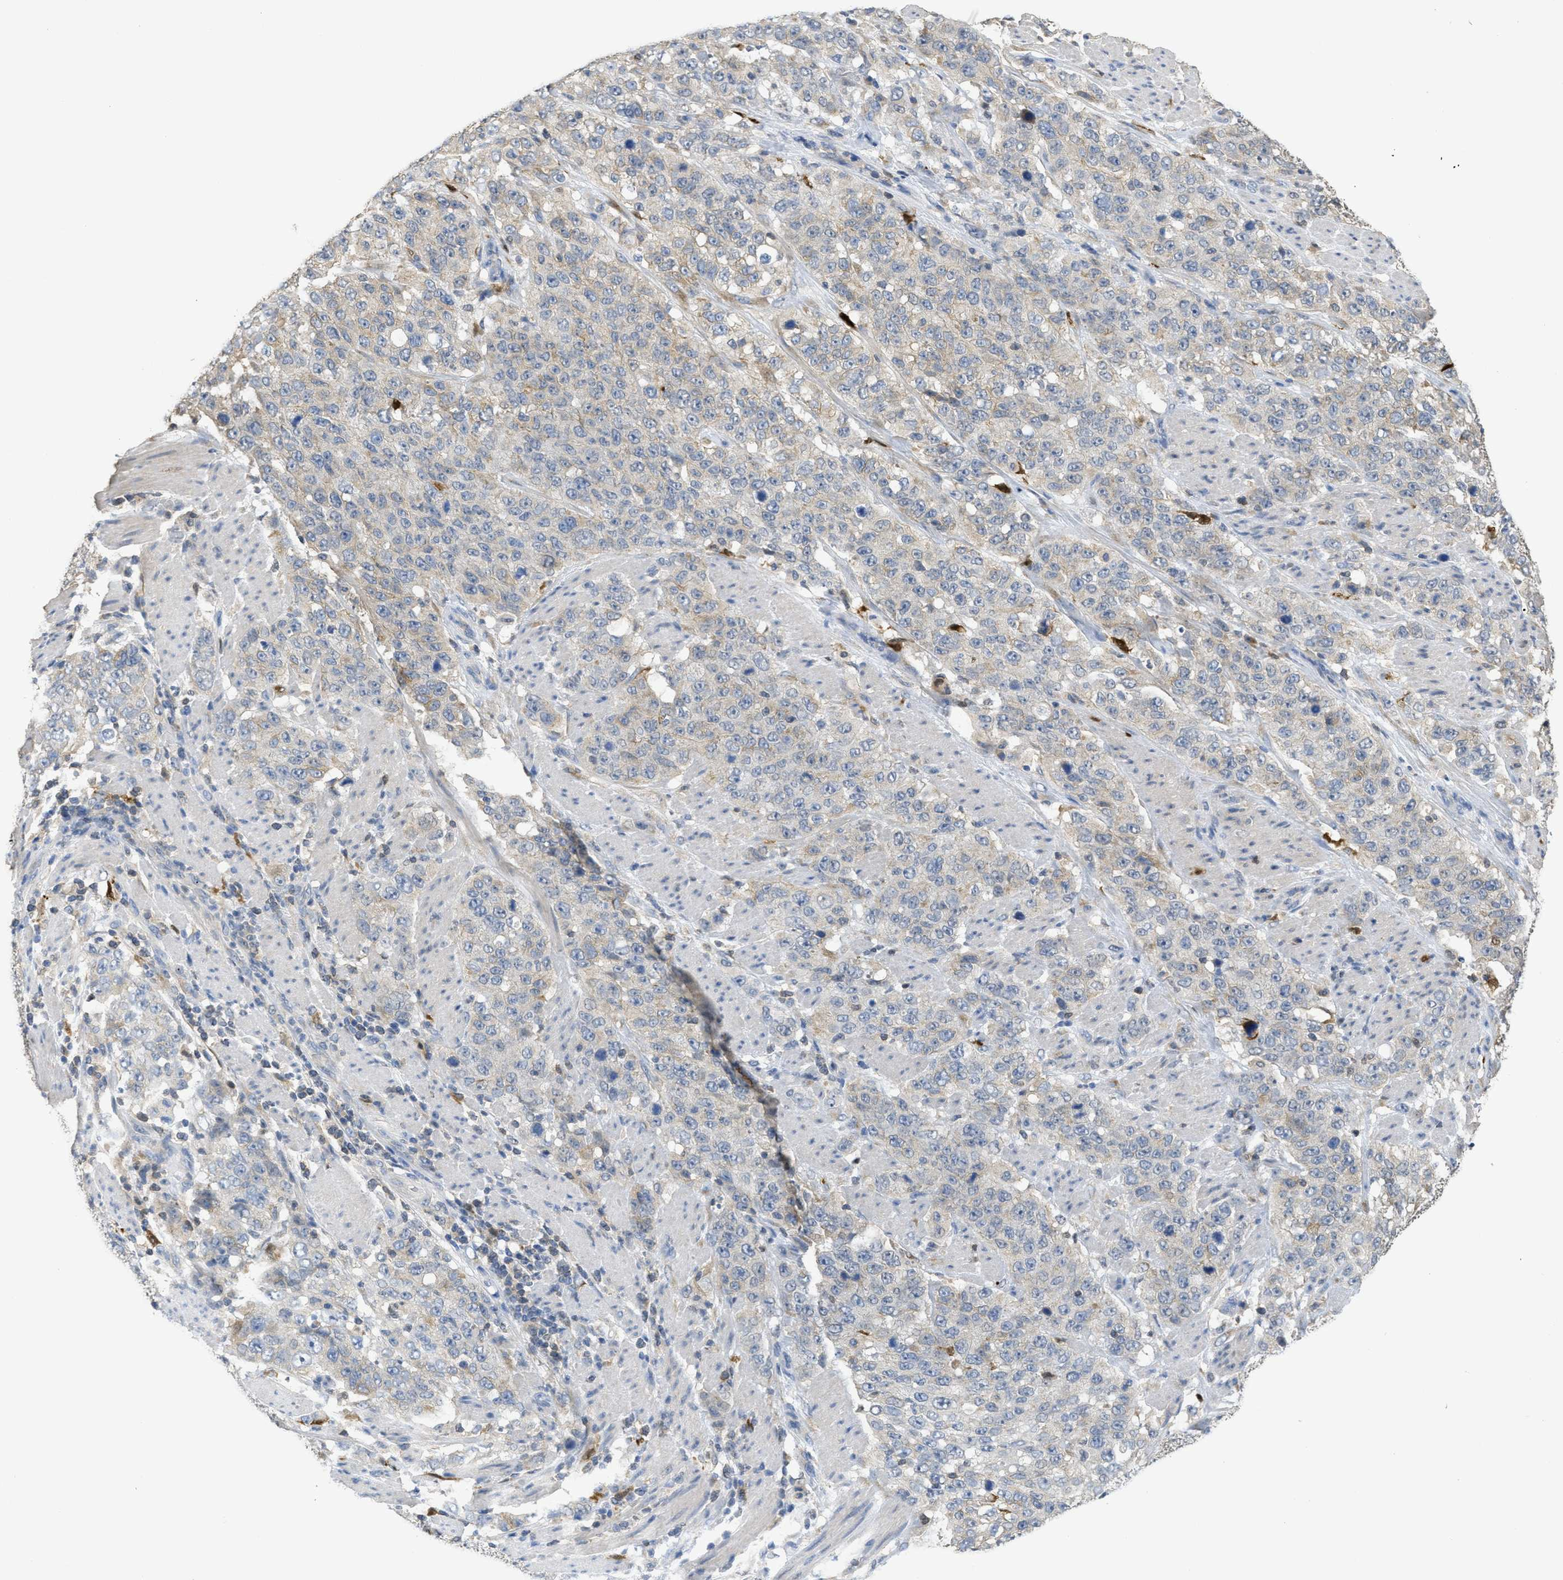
{"staining": {"intensity": "weak", "quantity": "<25%", "location": "cytoplasmic/membranous"}, "tissue": "stomach cancer", "cell_type": "Tumor cells", "image_type": "cancer", "snomed": [{"axis": "morphology", "description": "Adenocarcinoma, NOS"}, {"axis": "topography", "description": "Stomach"}], "caption": "The photomicrograph exhibits no significant expression in tumor cells of stomach cancer (adenocarcinoma). (Brightfield microscopy of DAB IHC at high magnification).", "gene": "SFXN2", "patient": {"sex": "male", "age": 48}}